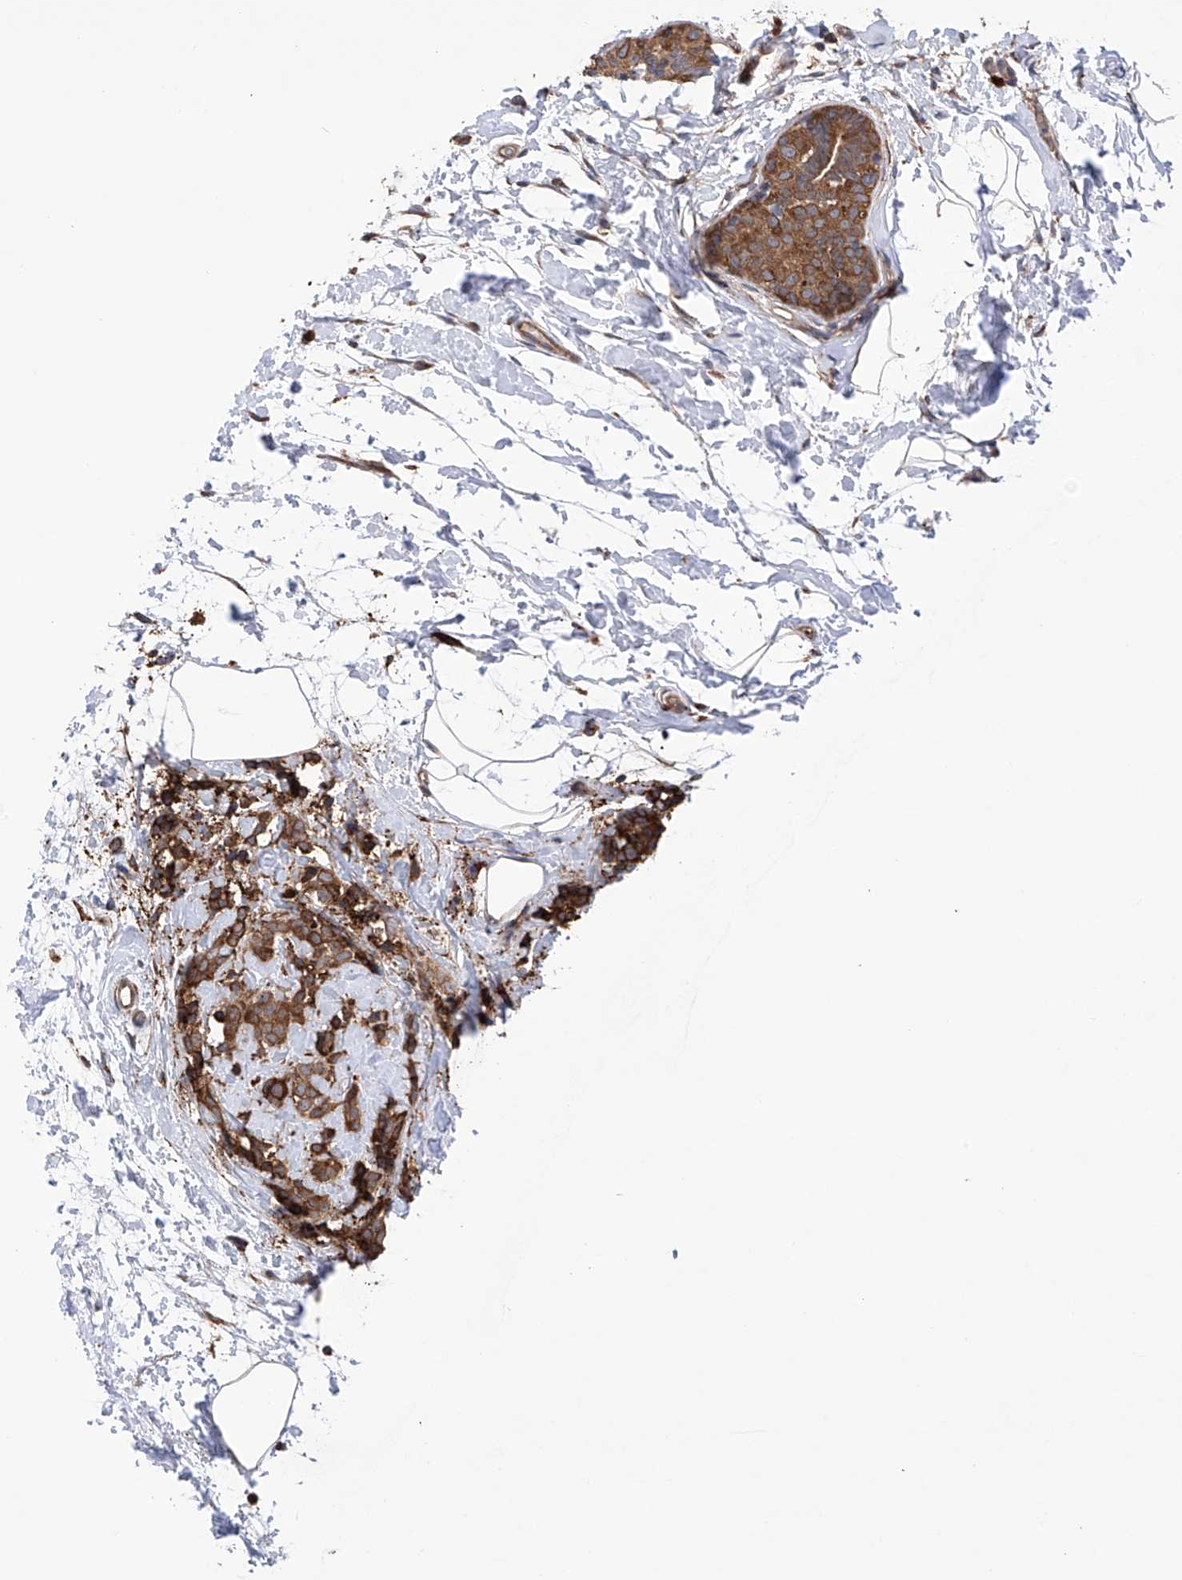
{"staining": {"intensity": "strong", "quantity": ">75%", "location": "cytoplasmic/membranous"}, "tissue": "breast cancer", "cell_type": "Tumor cells", "image_type": "cancer", "snomed": [{"axis": "morphology", "description": "Lobular carcinoma, in situ"}, {"axis": "morphology", "description": "Lobular carcinoma"}, {"axis": "topography", "description": "Breast"}], "caption": "Immunohistochemical staining of breast lobular carcinoma in situ displays high levels of strong cytoplasmic/membranous expression in about >75% of tumor cells.", "gene": "DNAH8", "patient": {"sex": "female", "age": 41}}